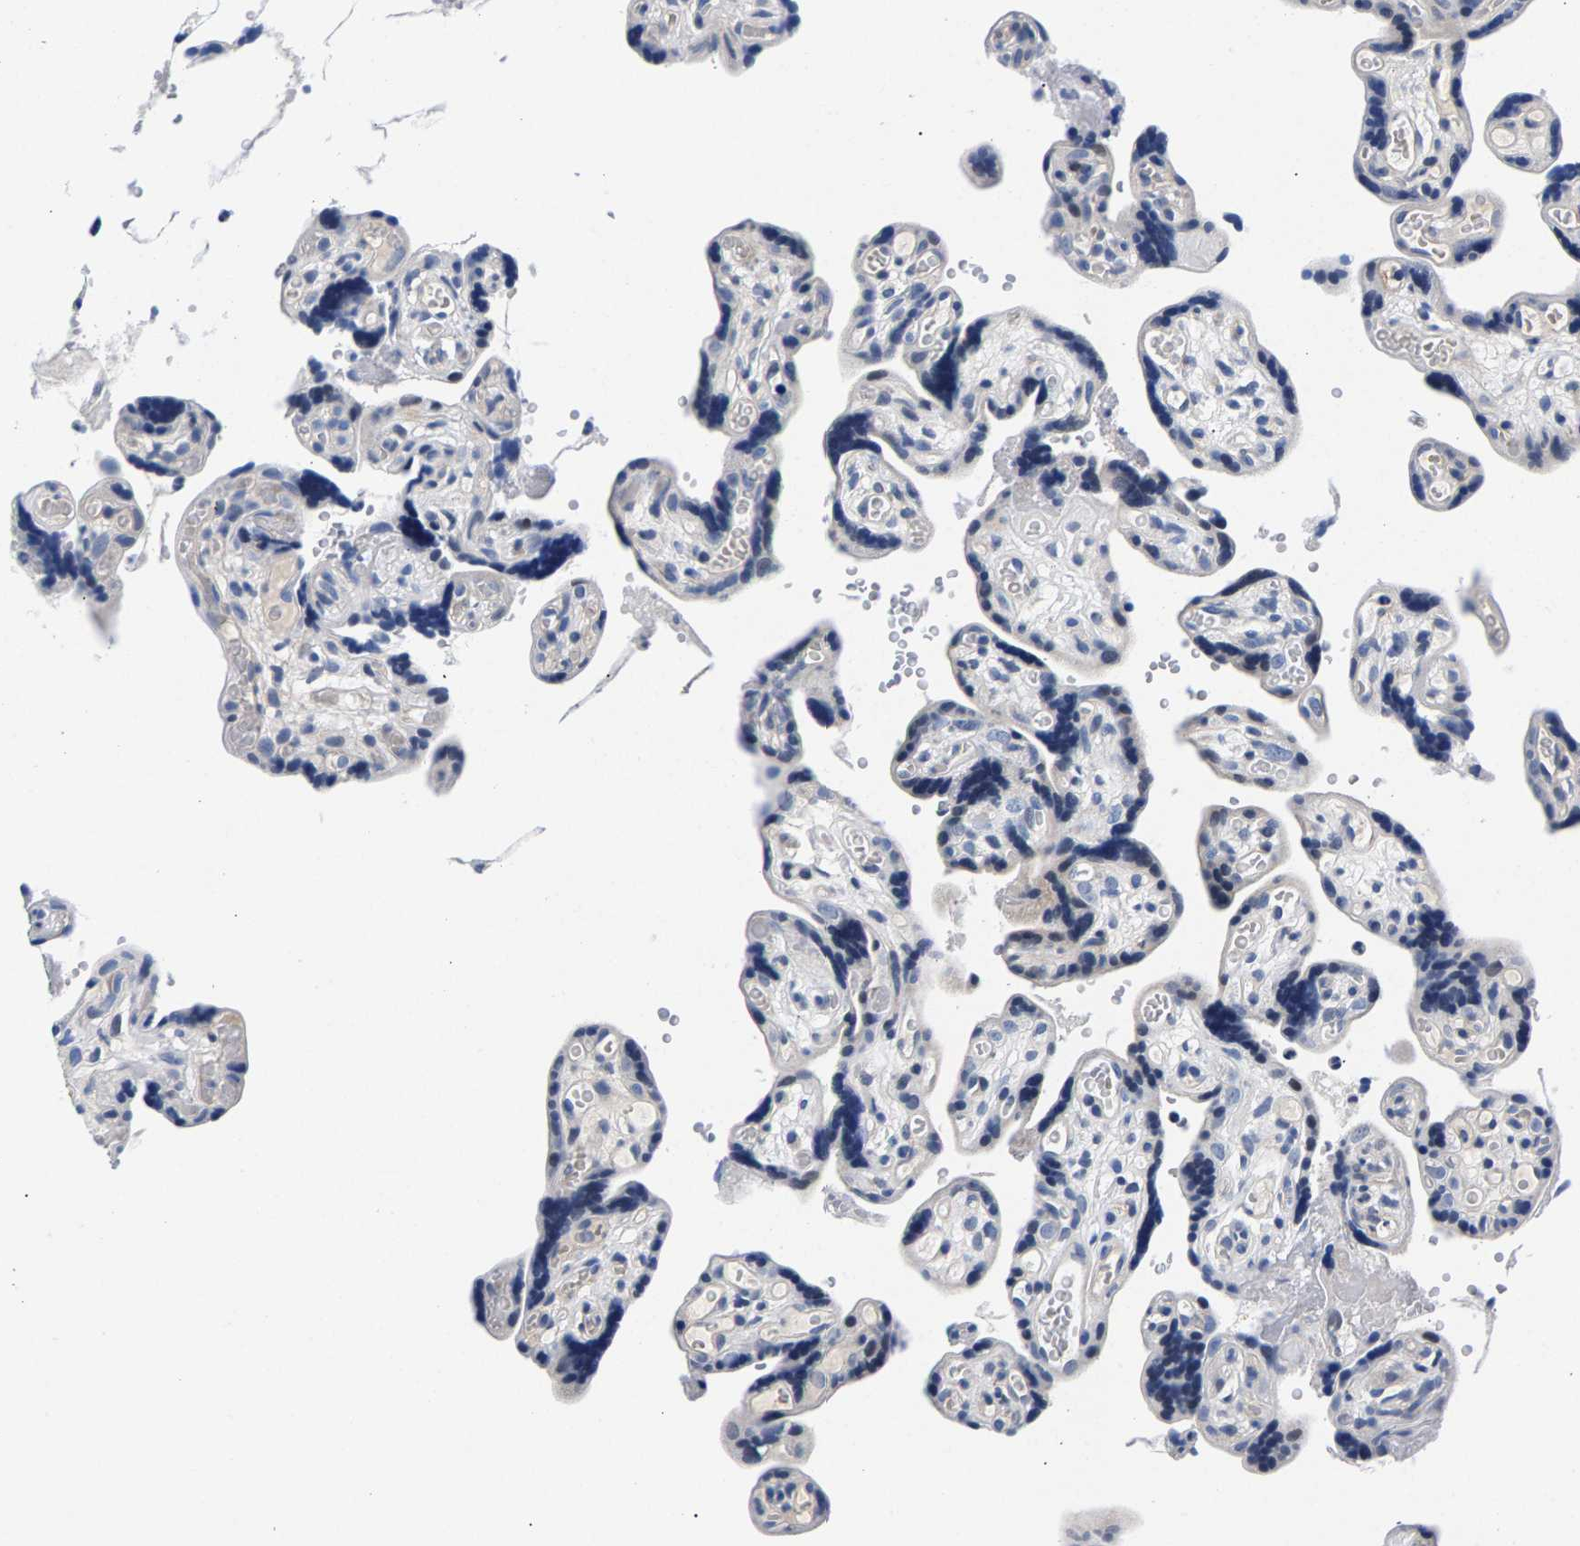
{"staining": {"intensity": "weak", "quantity": ">75%", "location": "cytoplasmic/membranous"}, "tissue": "placenta", "cell_type": "Decidual cells", "image_type": "normal", "snomed": [{"axis": "morphology", "description": "Normal tissue, NOS"}, {"axis": "topography", "description": "Placenta"}], "caption": "Protein staining of normal placenta shows weak cytoplasmic/membranous expression in approximately >75% of decidual cells. (Brightfield microscopy of DAB IHC at high magnification).", "gene": "P2RY4", "patient": {"sex": "female", "age": 30}}